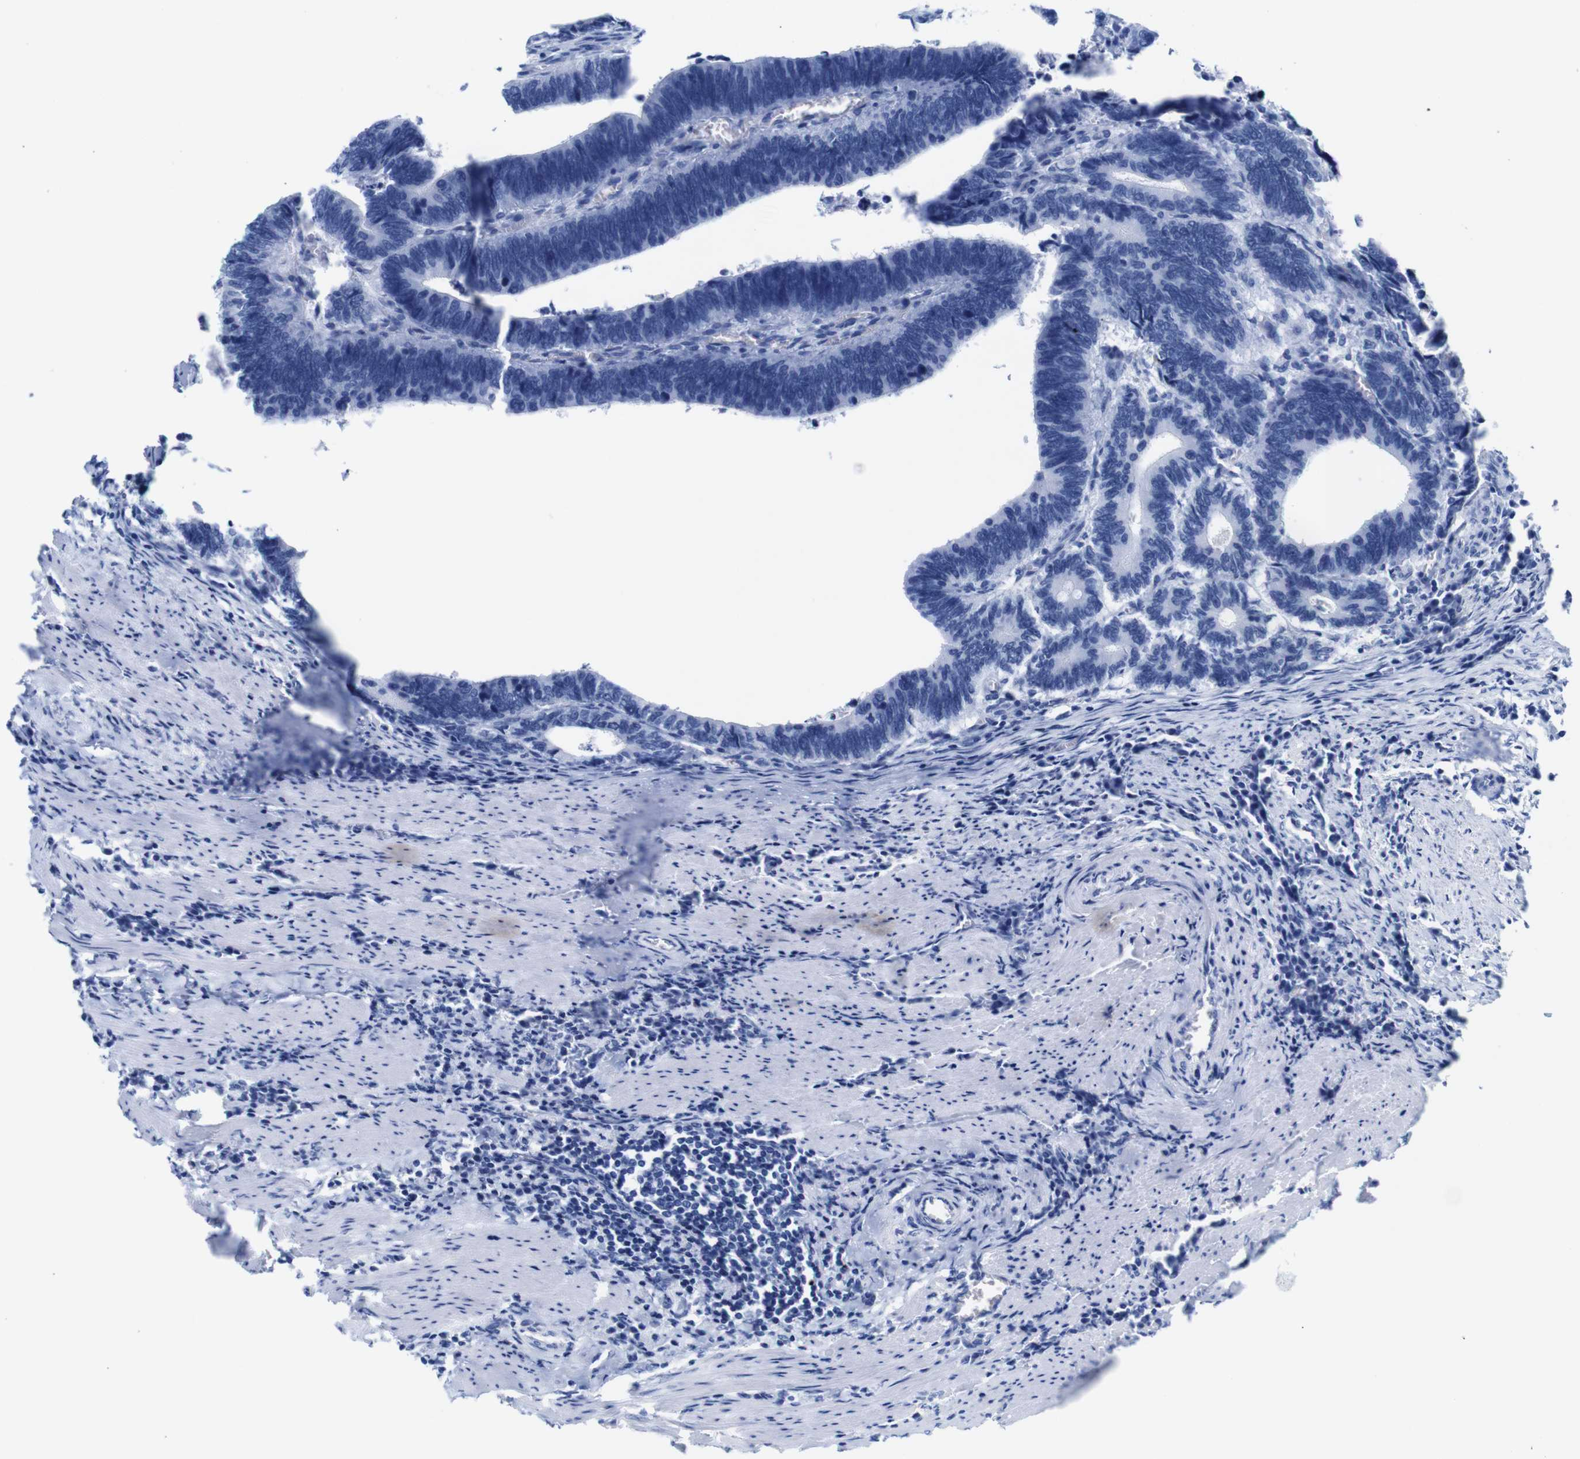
{"staining": {"intensity": "negative", "quantity": "none", "location": "none"}, "tissue": "colorectal cancer", "cell_type": "Tumor cells", "image_type": "cancer", "snomed": [{"axis": "morphology", "description": "Adenocarcinoma, NOS"}, {"axis": "topography", "description": "Colon"}], "caption": "Immunohistochemistry image of colorectal cancer stained for a protein (brown), which shows no positivity in tumor cells.", "gene": "TCEAL9", "patient": {"sex": "male", "age": 72}}